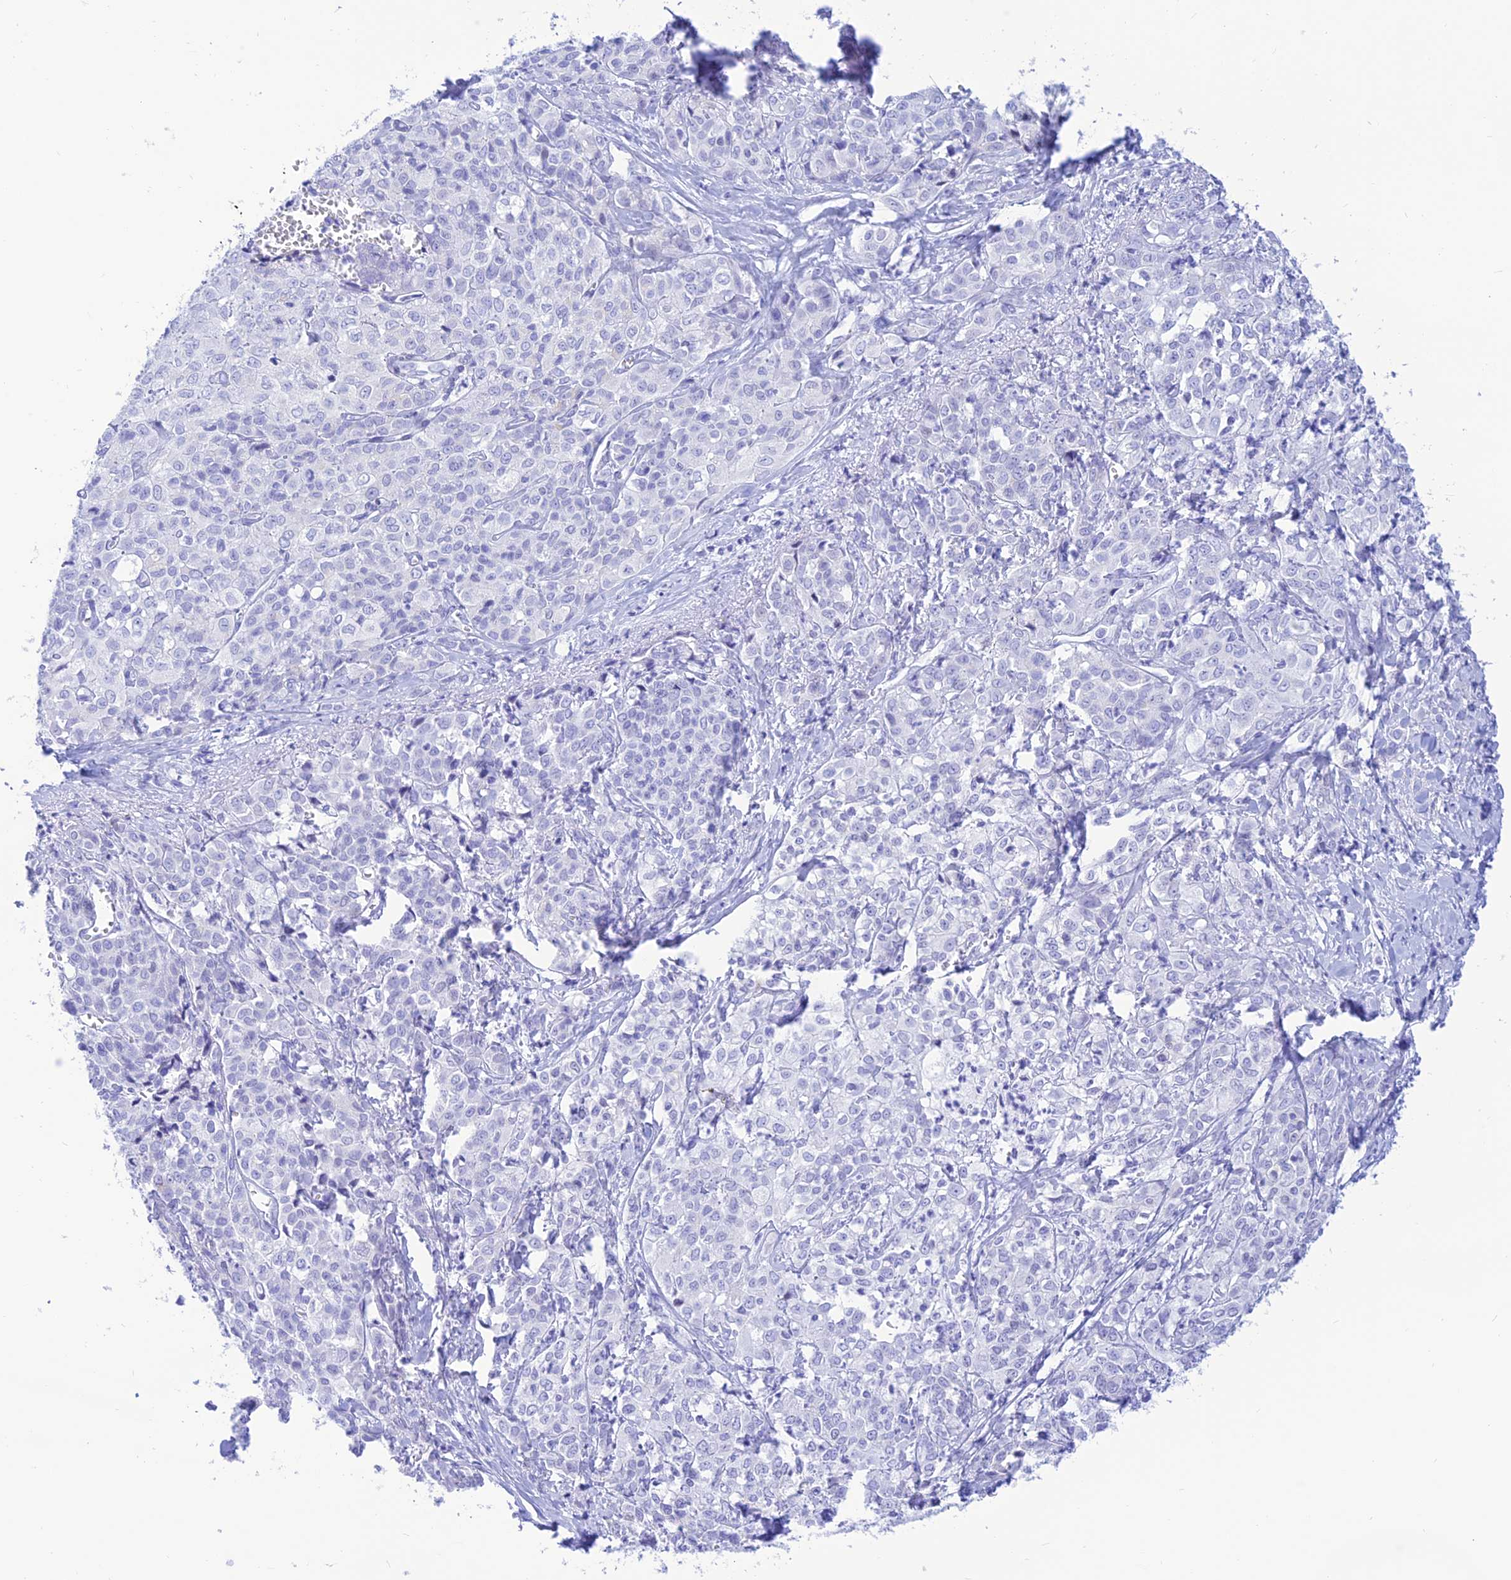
{"staining": {"intensity": "negative", "quantity": "none", "location": "none"}, "tissue": "liver cancer", "cell_type": "Tumor cells", "image_type": "cancer", "snomed": [{"axis": "morphology", "description": "Cholangiocarcinoma"}, {"axis": "topography", "description": "Liver"}], "caption": "Liver cholangiocarcinoma was stained to show a protein in brown. There is no significant staining in tumor cells.", "gene": "PRNP", "patient": {"sex": "female", "age": 77}}